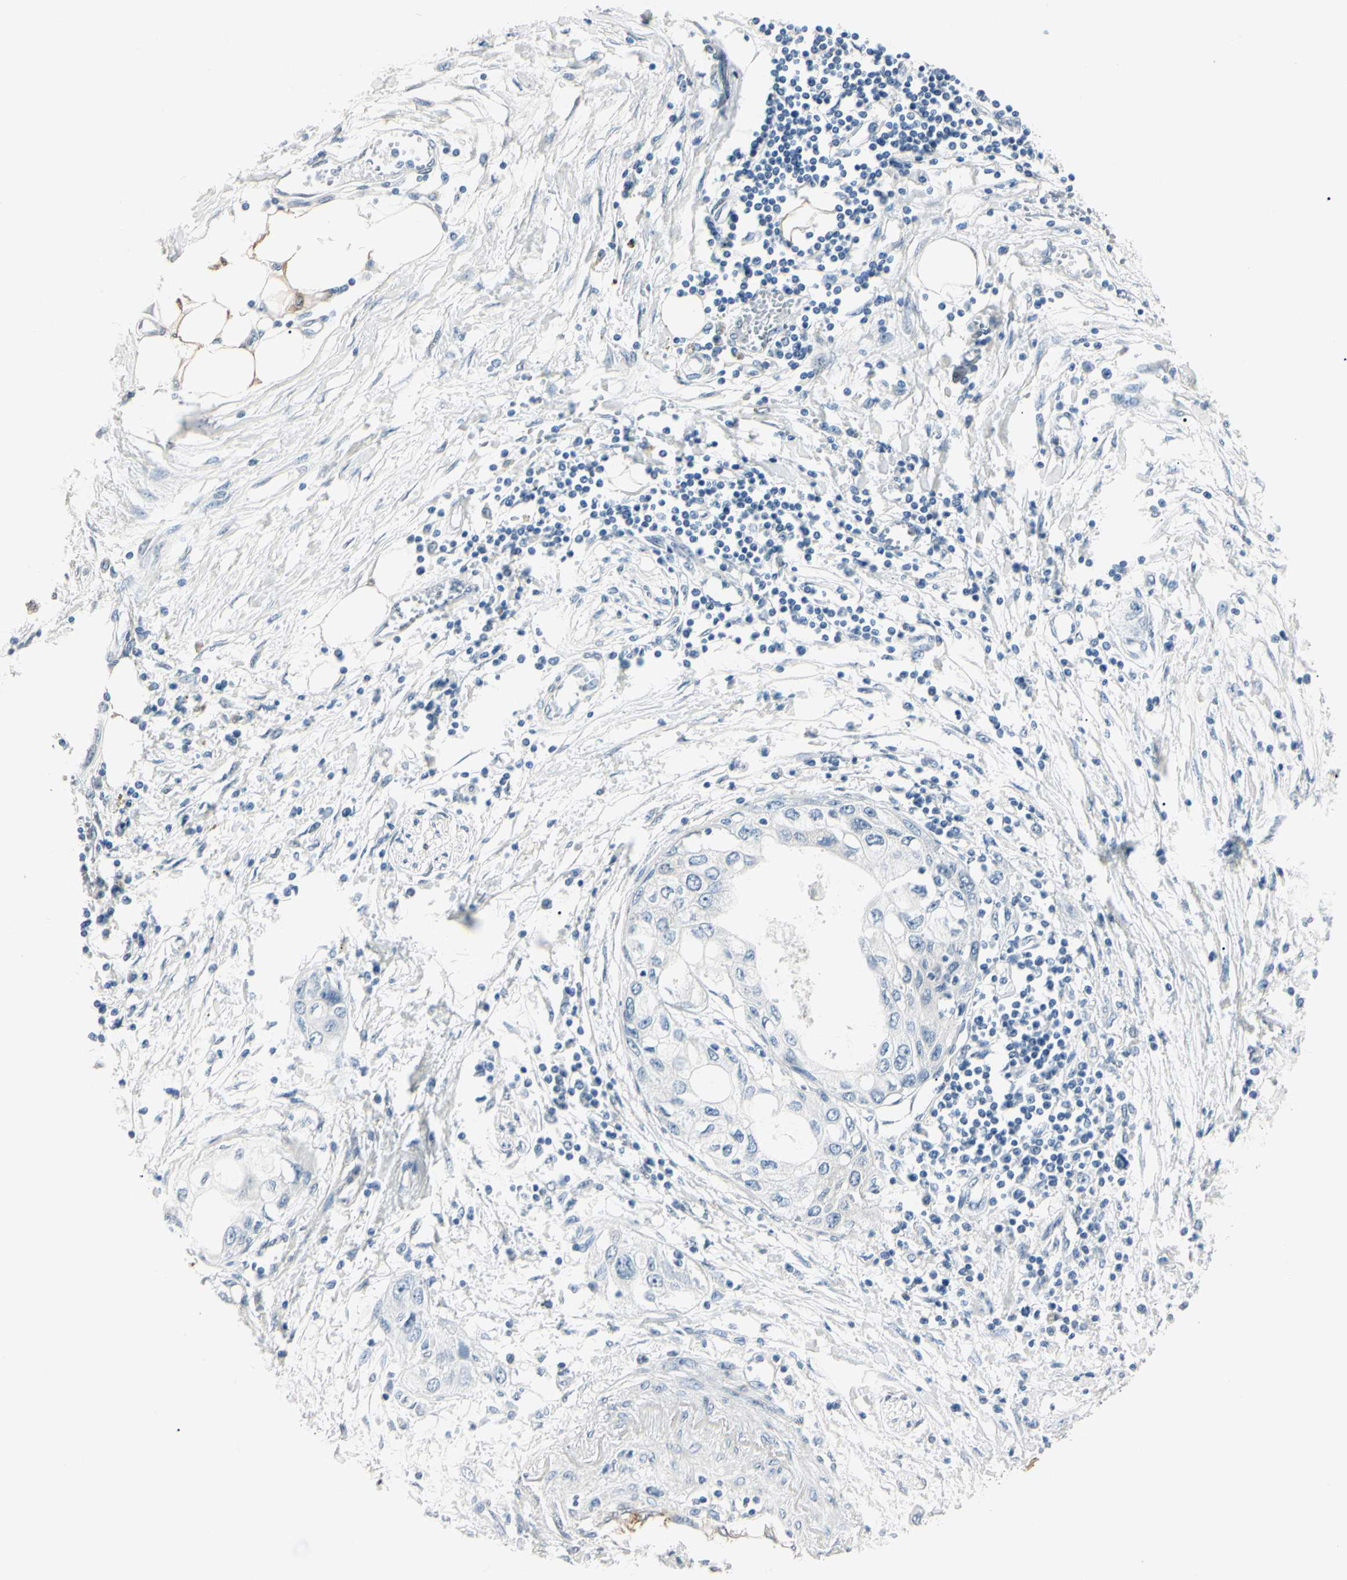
{"staining": {"intensity": "negative", "quantity": "none", "location": "none"}, "tissue": "pancreatic cancer", "cell_type": "Tumor cells", "image_type": "cancer", "snomed": [{"axis": "morphology", "description": "Adenocarcinoma, NOS"}, {"axis": "topography", "description": "Pancreas"}], "caption": "A histopathology image of human pancreatic adenocarcinoma is negative for staining in tumor cells.", "gene": "AKR1C3", "patient": {"sex": "female", "age": 70}}